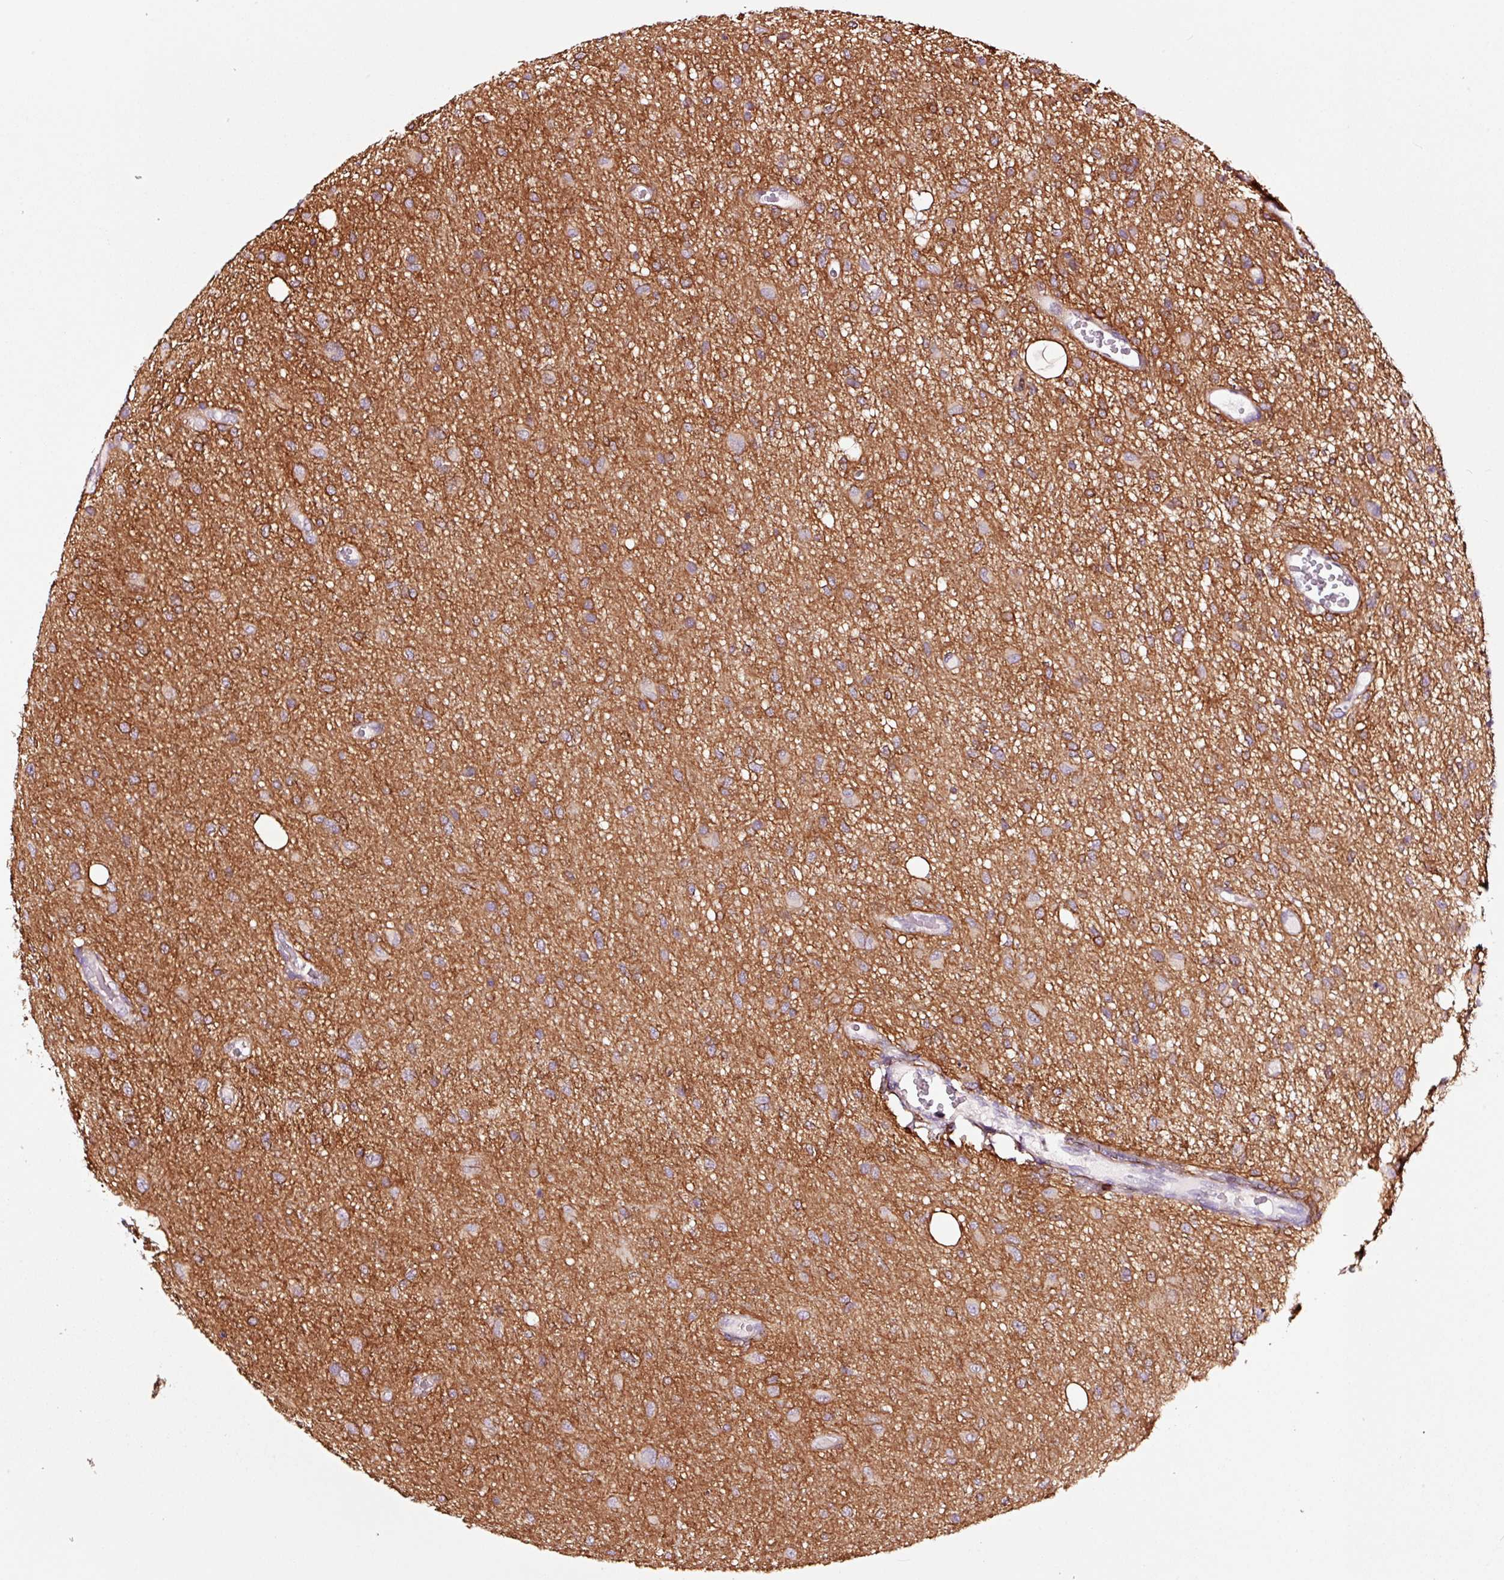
{"staining": {"intensity": "moderate", "quantity": "25%-75%", "location": "cytoplasmic/membranous"}, "tissue": "glioma", "cell_type": "Tumor cells", "image_type": "cancer", "snomed": [{"axis": "morphology", "description": "Glioma, malignant, Low grade"}, {"axis": "topography", "description": "Cerebellum"}], "caption": "IHC image of human malignant glioma (low-grade) stained for a protein (brown), which shows medium levels of moderate cytoplasmic/membranous positivity in approximately 25%-75% of tumor cells.", "gene": "ADD3", "patient": {"sex": "female", "age": 5}}